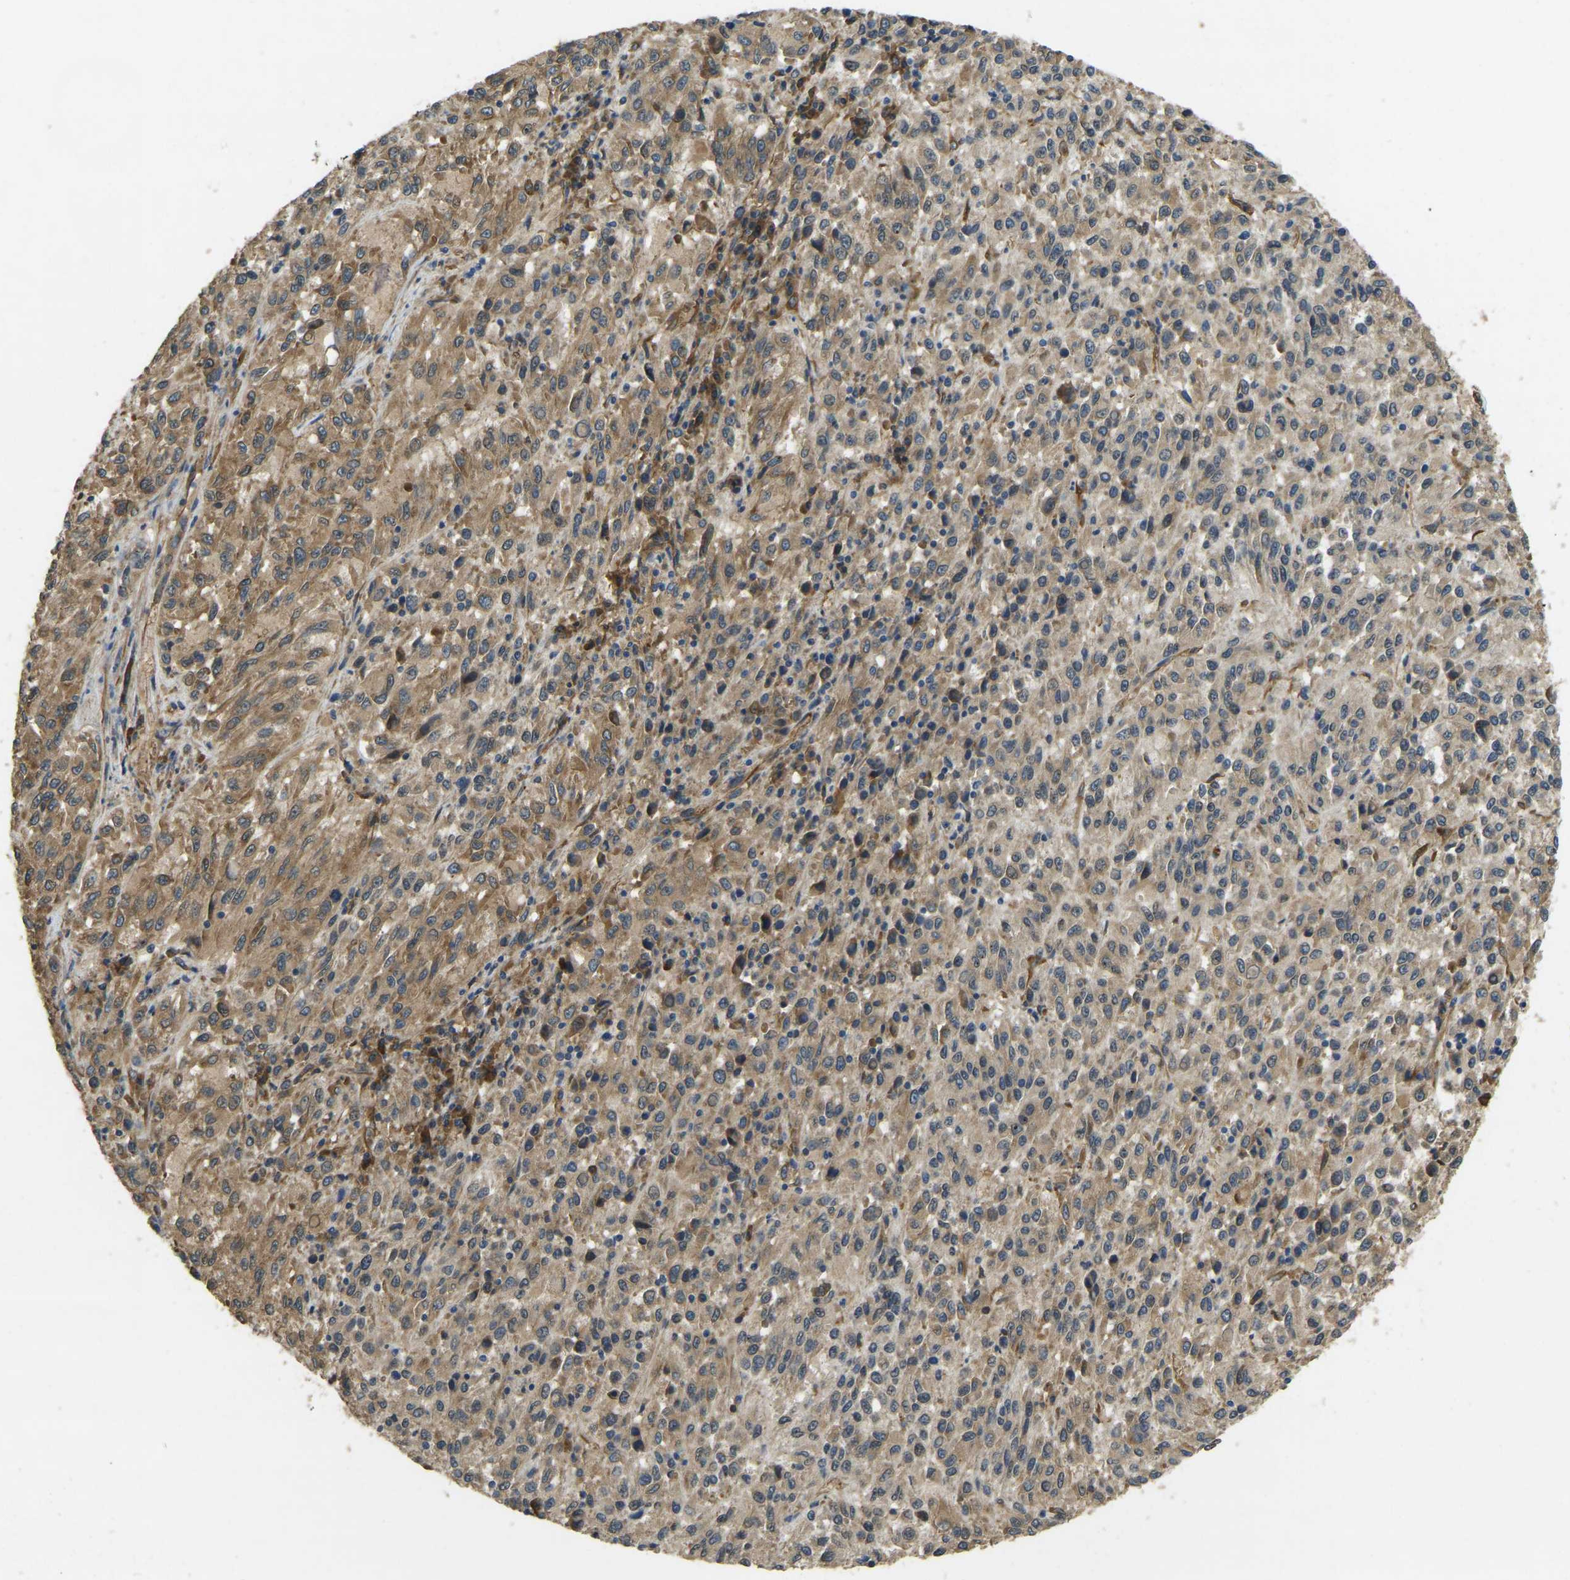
{"staining": {"intensity": "moderate", "quantity": ">75%", "location": "cytoplasmic/membranous"}, "tissue": "melanoma", "cell_type": "Tumor cells", "image_type": "cancer", "snomed": [{"axis": "morphology", "description": "Malignant melanoma, Metastatic site"}, {"axis": "topography", "description": "Lung"}], "caption": "High-magnification brightfield microscopy of malignant melanoma (metastatic site) stained with DAB (3,3'-diaminobenzidine) (brown) and counterstained with hematoxylin (blue). tumor cells exhibit moderate cytoplasmic/membranous staining is seen in approximately>75% of cells.", "gene": "ERGIC1", "patient": {"sex": "male", "age": 64}}